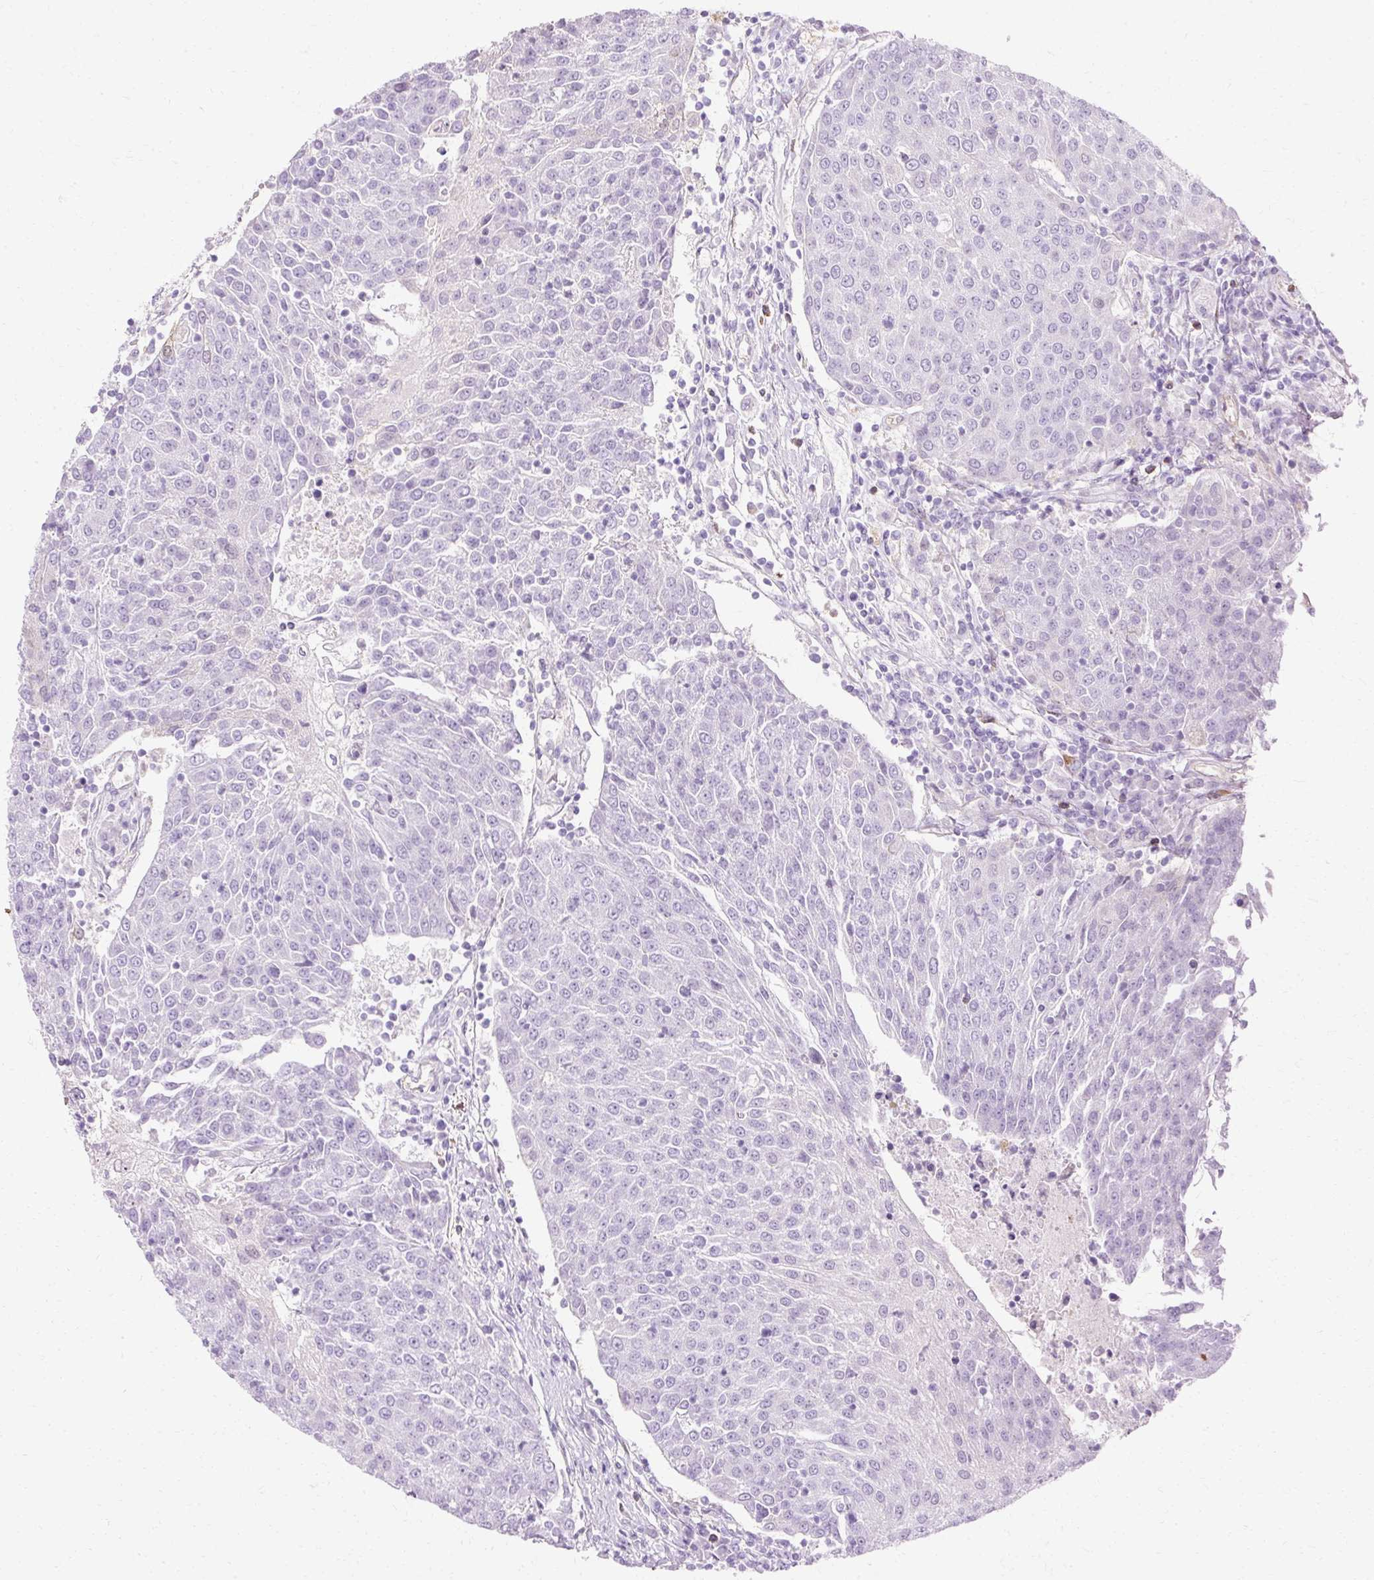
{"staining": {"intensity": "negative", "quantity": "none", "location": "none"}, "tissue": "urothelial cancer", "cell_type": "Tumor cells", "image_type": "cancer", "snomed": [{"axis": "morphology", "description": "Urothelial carcinoma, High grade"}, {"axis": "topography", "description": "Urinary bladder"}], "caption": "The immunohistochemistry (IHC) image has no significant staining in tumor cells of urothelial cancer tissue.", "gene": "HSD11B1", "patient": {"sex": "female", "age": 85}}